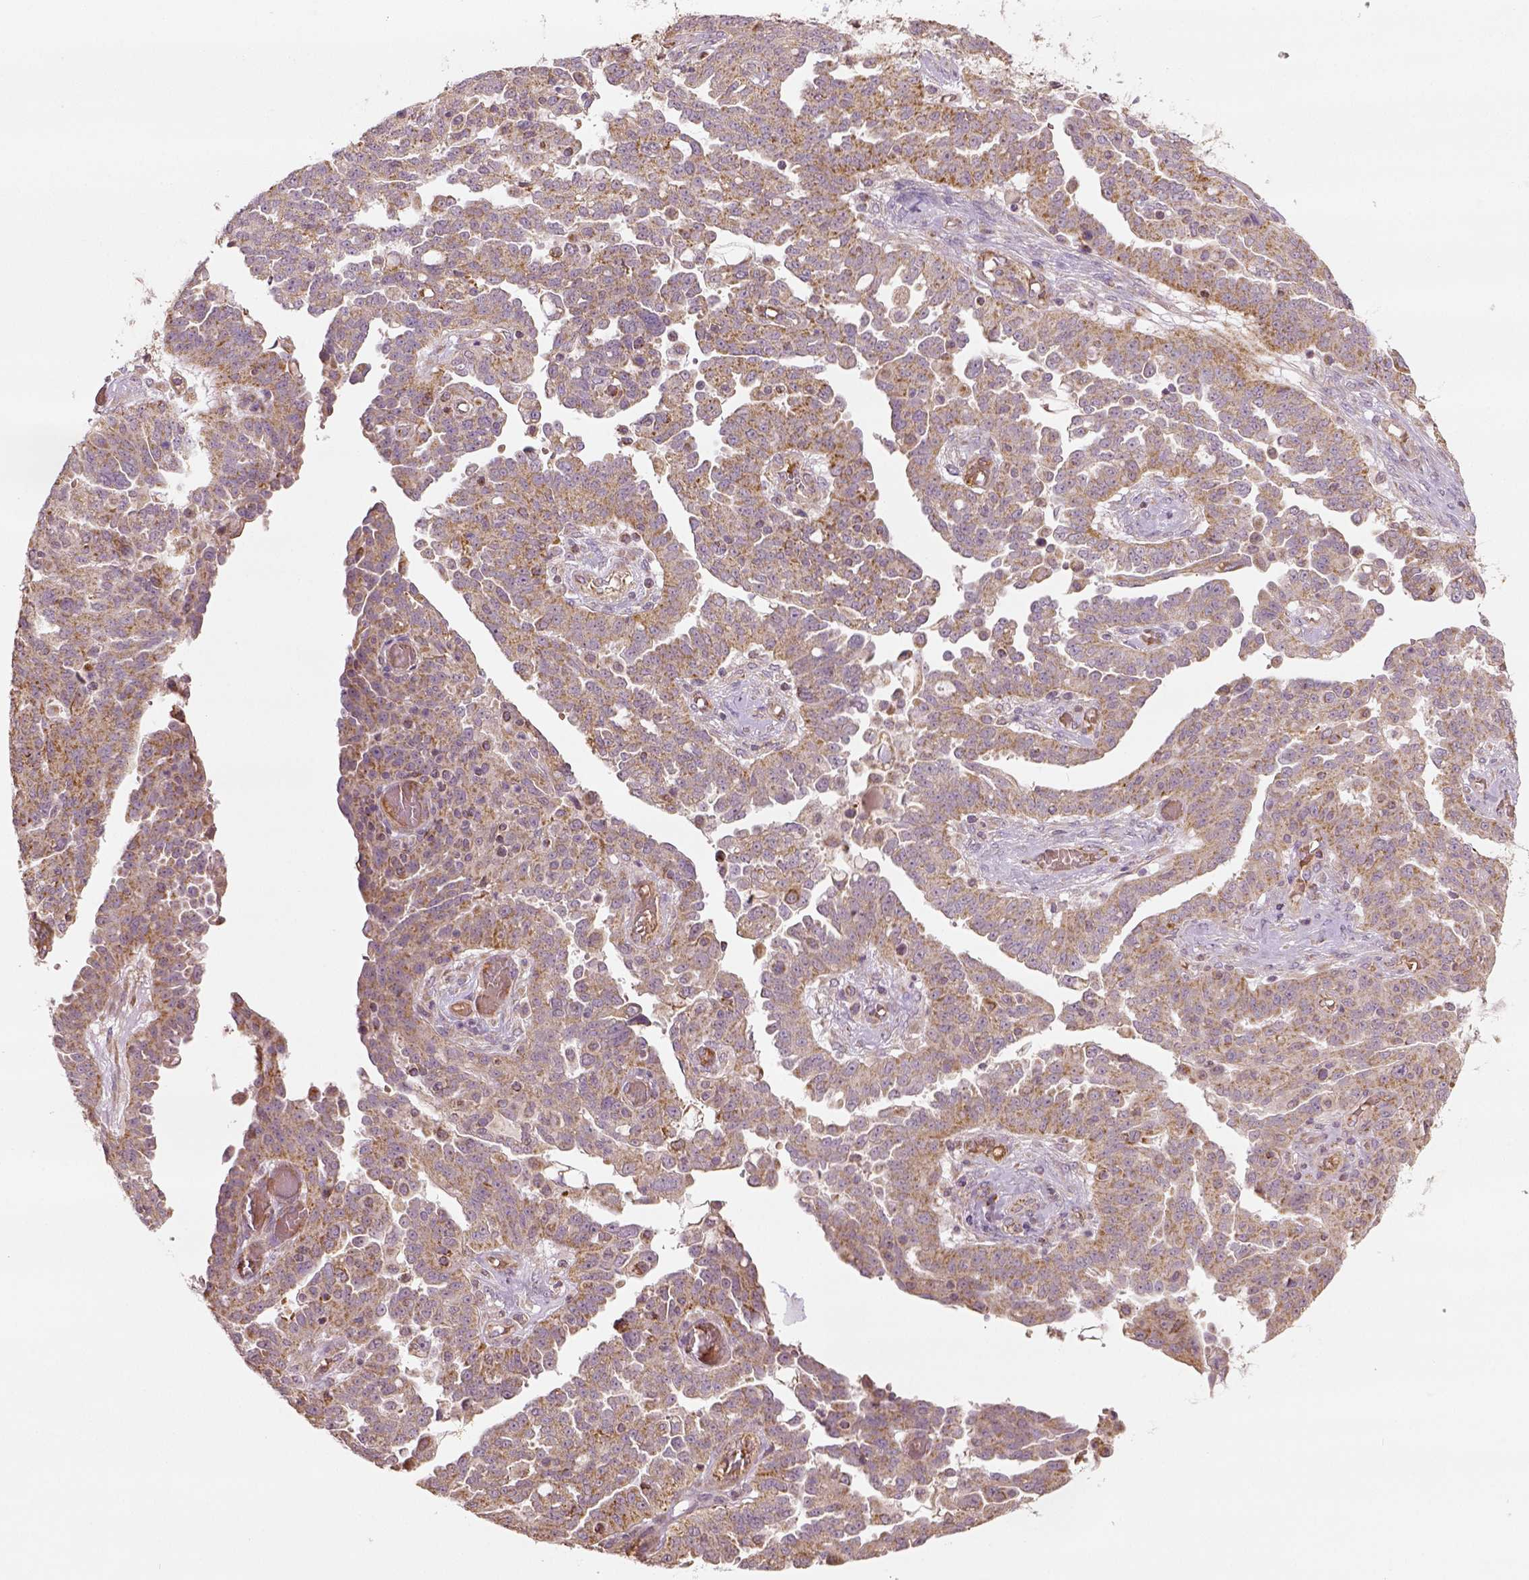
{"staining": {"intensity": "weak", "quantity": ">75%", "location": "cytoplasmic/membranous"}, "tissue": "ovarian cancer", "cell_type": "Tumor cells", "image_type": "cancer", "snomed": [{"axis": "morphology", "description": "Cystadenocarcinoma, serous, NOS"}, {"axis": "topography", "description": "Ovary"}], "caption": "Ovarian cancer (serous cystadenocarcinoma) was stained to show a protein in brown. There is low levels of weak cytoplasmic/membranous positivity in about >75% of tumor cells.", "gene": "PGAM5", "patient": {"sex": "female", "age": 67}}